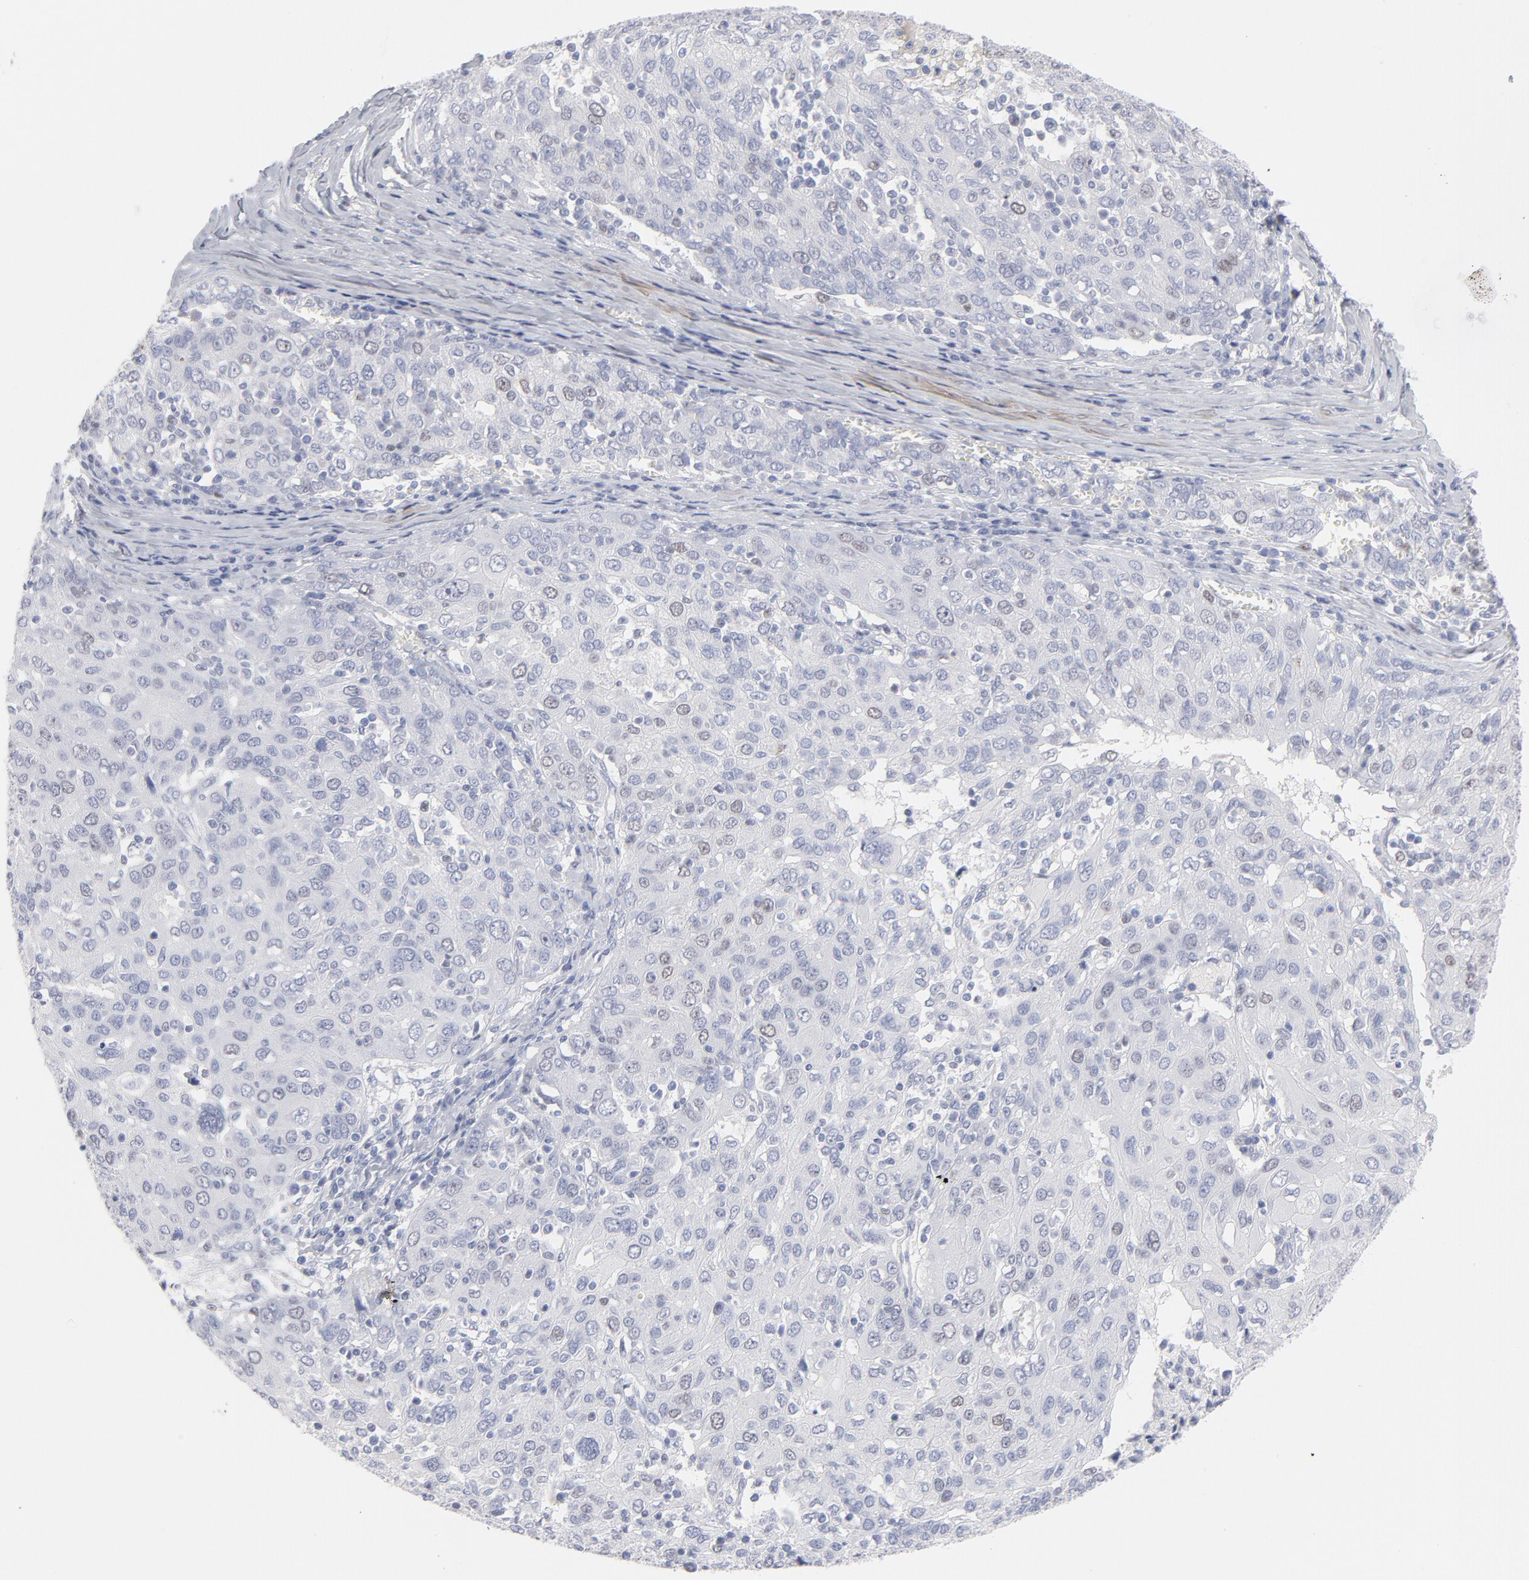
{"staining": {"intensity": "negative", "quantity": "none", "location": "none"}, "tissue": "ovarian cancer", "cell_type": "Tumor cells", "image_type": "cancer", "snomed": [{"axis": "morphology", "description": "Carcinoma, endometroid"}, {"axis": "topography", "description": "Ovary"}], "caption": "An IHC photomicrograph of ovarian cancer (endometroid carcinoma) is shown. There is no staining in tumor cells of ovarian cancer (endometroid carcinoma).", "gene": "MCM7", "patient": {"sex": "female", "age": 50}}